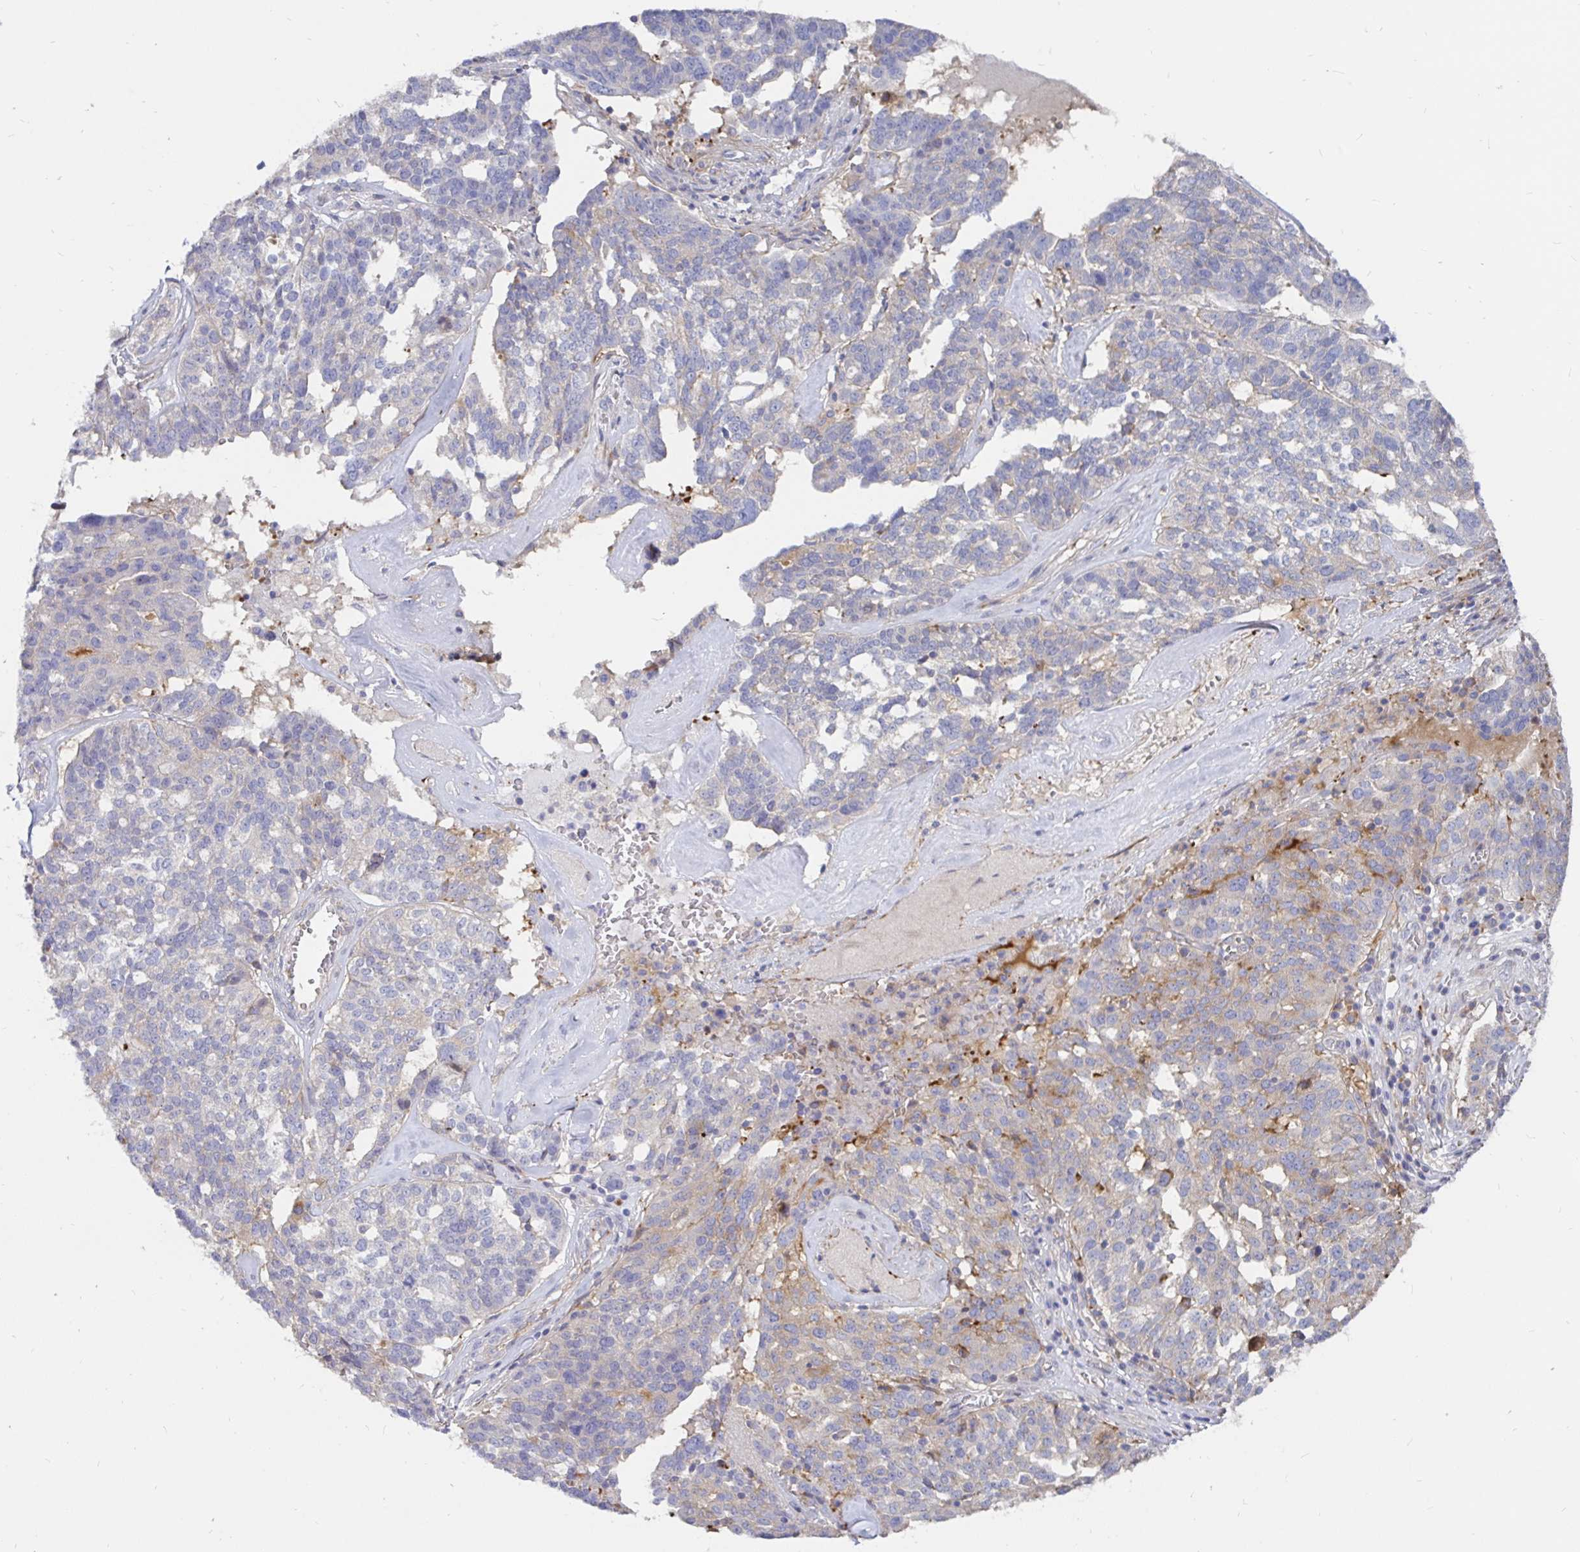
{"staining": {"intensity": "weak", "quantity": "<25%", "location": "cytoplasmic/membranous"}, "tissue": "ovarian cancer", "cell_type": "Tumor cells", "image_type": "cancer", "snomed": [{"axis": "morphology", "description": "Cystadenocarcinoma, serous, NOS"}, {"axis": "topography", "description": "Ovary"}], "caption": "An immunohistochemistry (IHC) histopathology image of ovarian cancer is shown. There is no staining in tumor cells of ovarian cancer. Nuclei are stained in blue.", "gene": "KCTD19", "patient": {"sex": "female", "age": 59}}